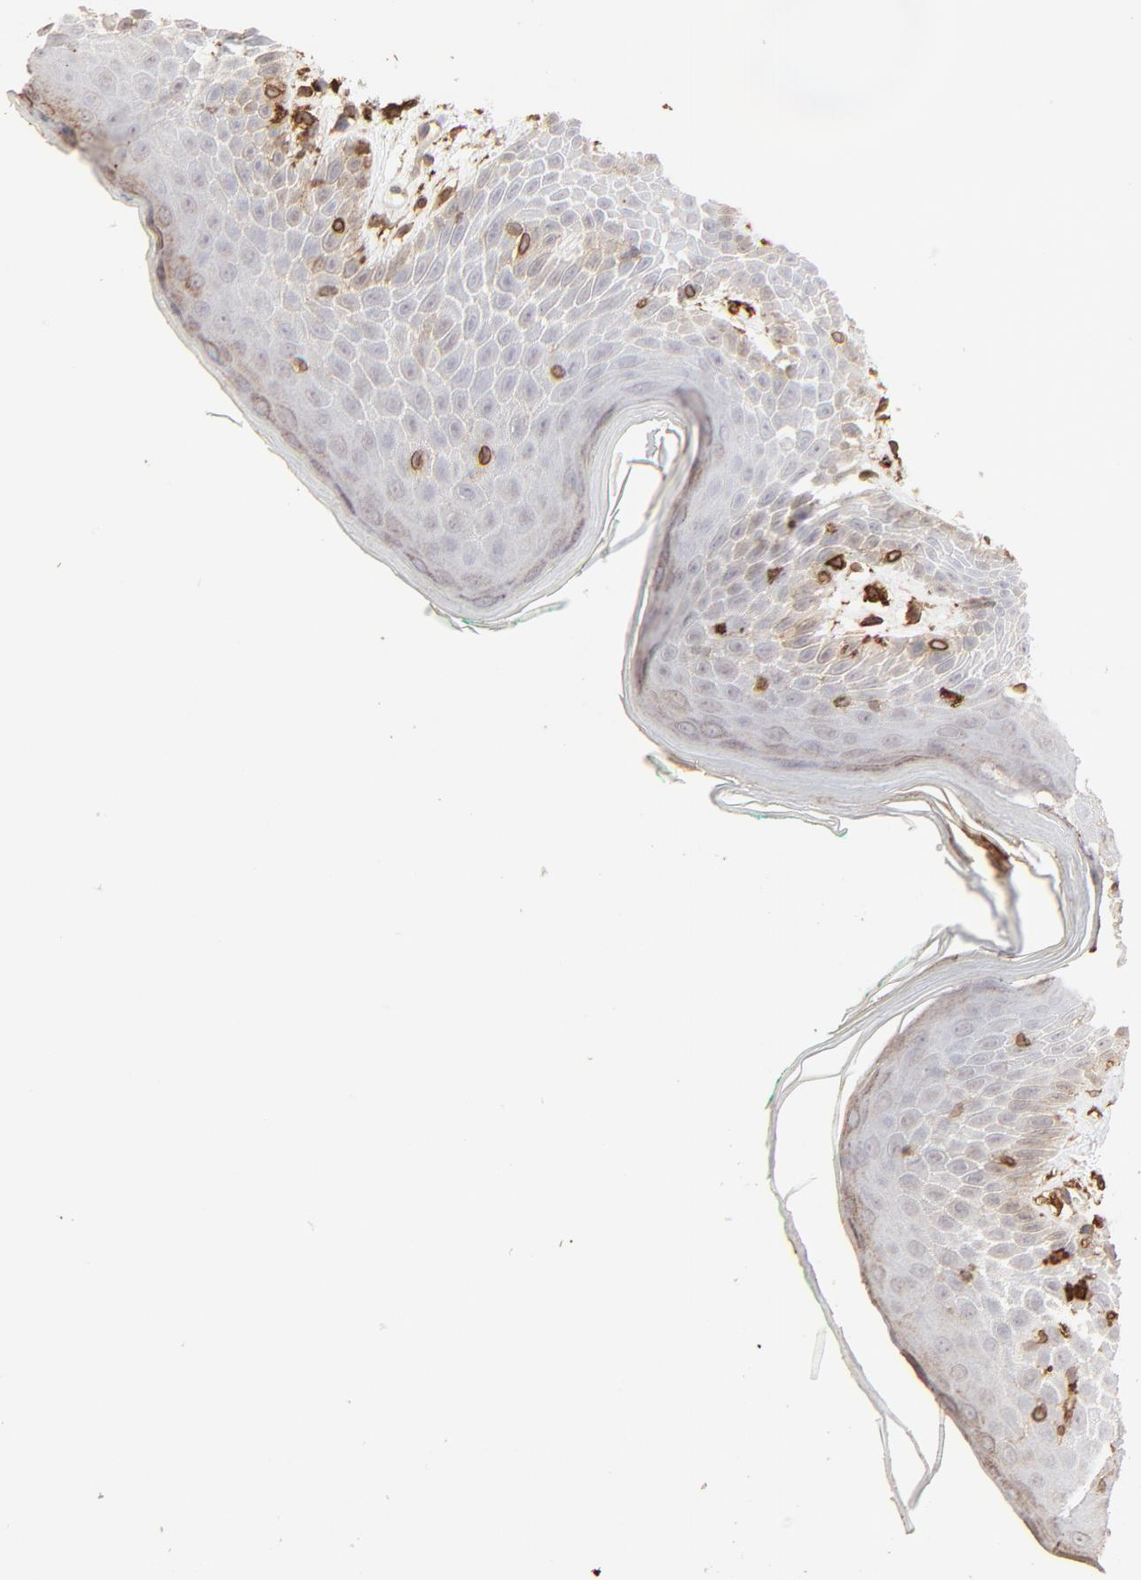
{"staining": {"intensity": "strong", "quantity": ">75%", "location": "cytoplasmic/membranous,nuclear"}, "tissue": "skin", "cell_type": "Epidermal cells", "image_type": "normal", "snomed": [{"axis": "morphology", "description": "Normal tissue, NOS"}, {"axis": "topography", "description": "Anal"}], "caption": "Skin stained for a protein (brown) reveals strong cytoplasmic/membranous,nuclear positive staining in approximately >75% of epidermal cells.", "gene": "SLC6A14", "patient": {"sex": "male", "age": 74}}